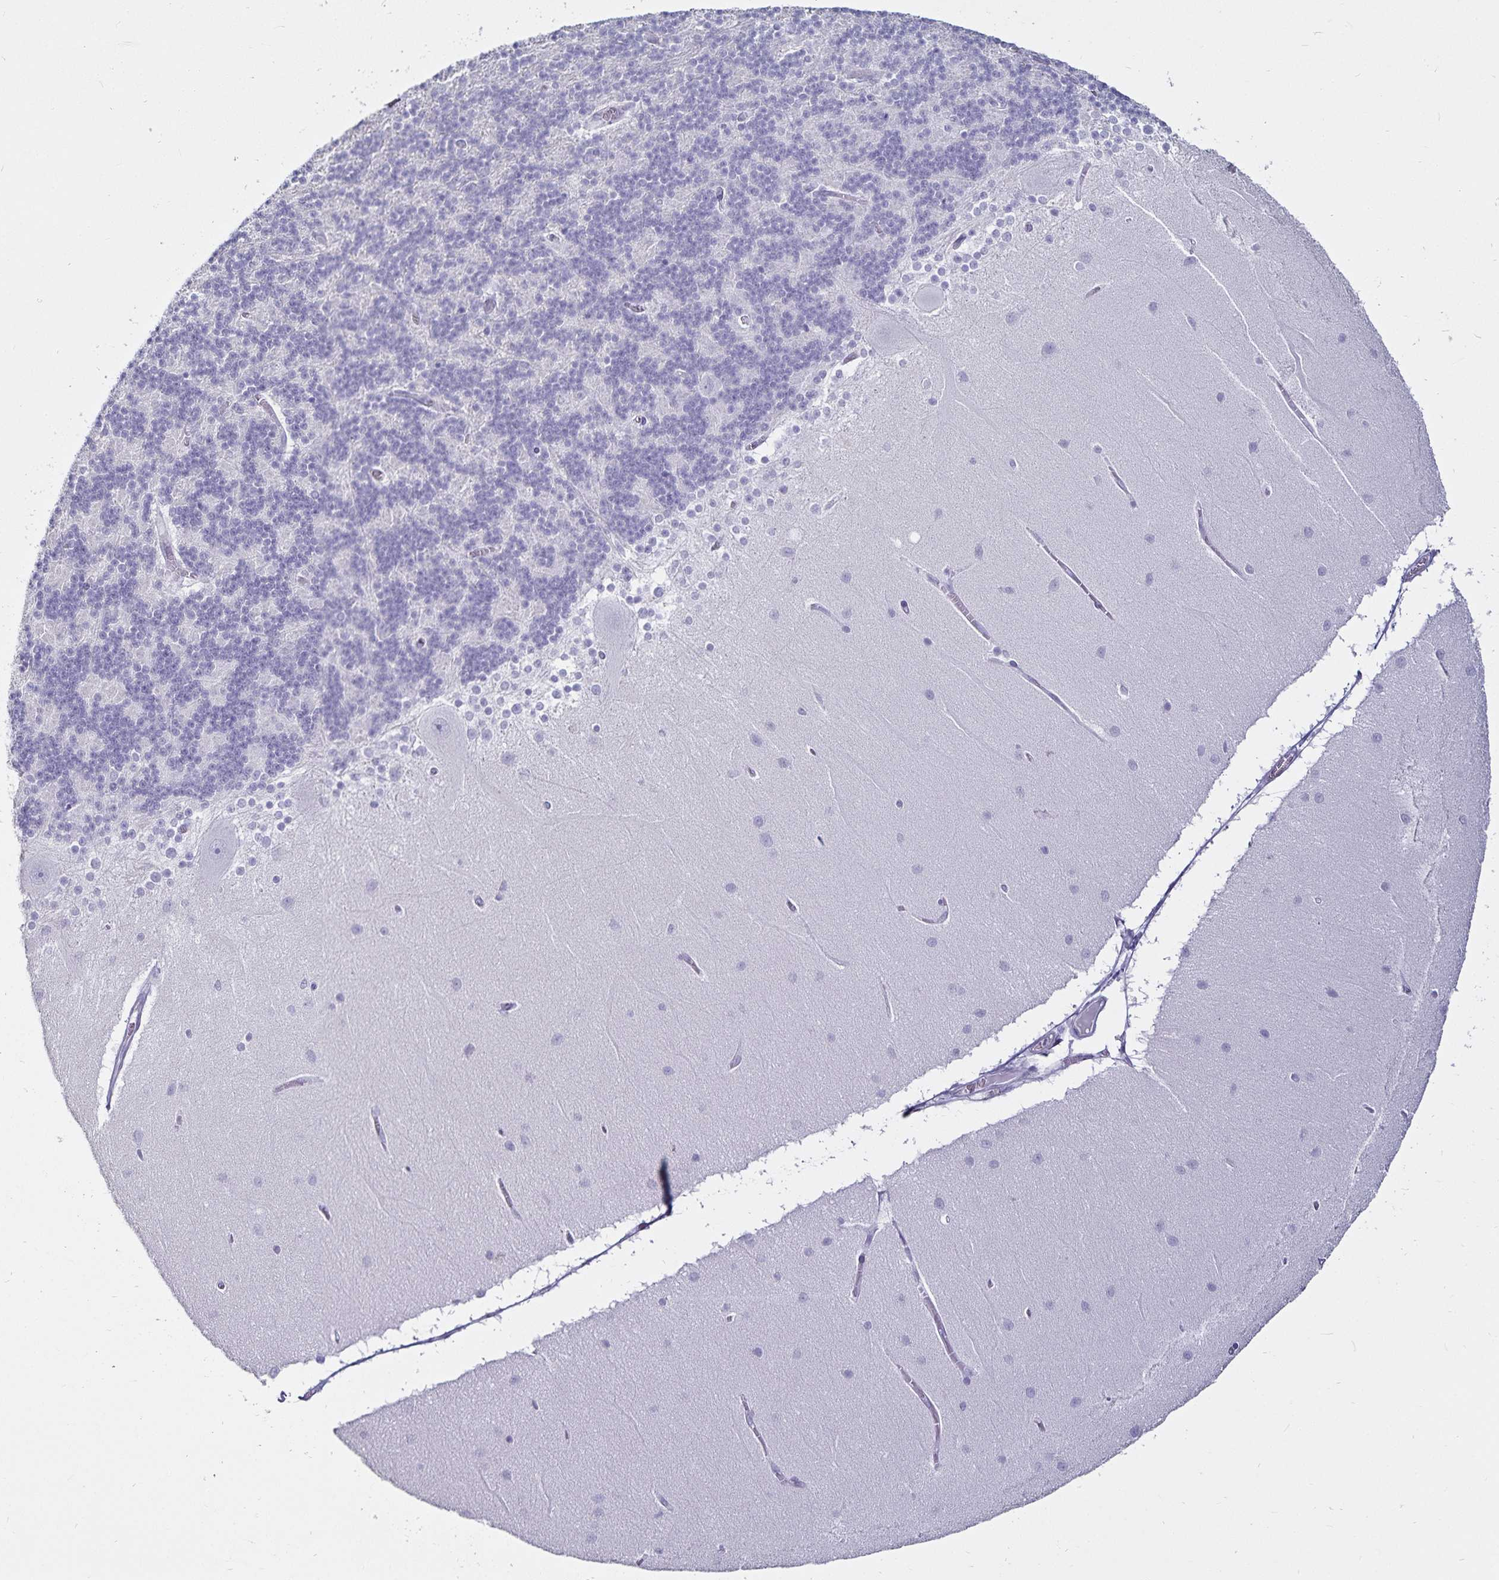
{"staining": {"intensity": "negative", "quantity": "none", "location": "none"}, "tissue": "cerebellum", "cell_type": "Cells in granular layer", "image_type": "normal", "snomed": [{"axis": "morphology", "description": "Normal tissue, NOS"}, {"axis": "topography", "description": "Cerebellum"}], "caption": "Cells in granular layer are negative for brown protein staining in unremarkable cerebellum. (DAB (3,3'-diaminobenzidine) immunohistochemistry (IHC), high magnification).", "gene": "DEFA6", "patient": {"sex": "female", "age": 54}}